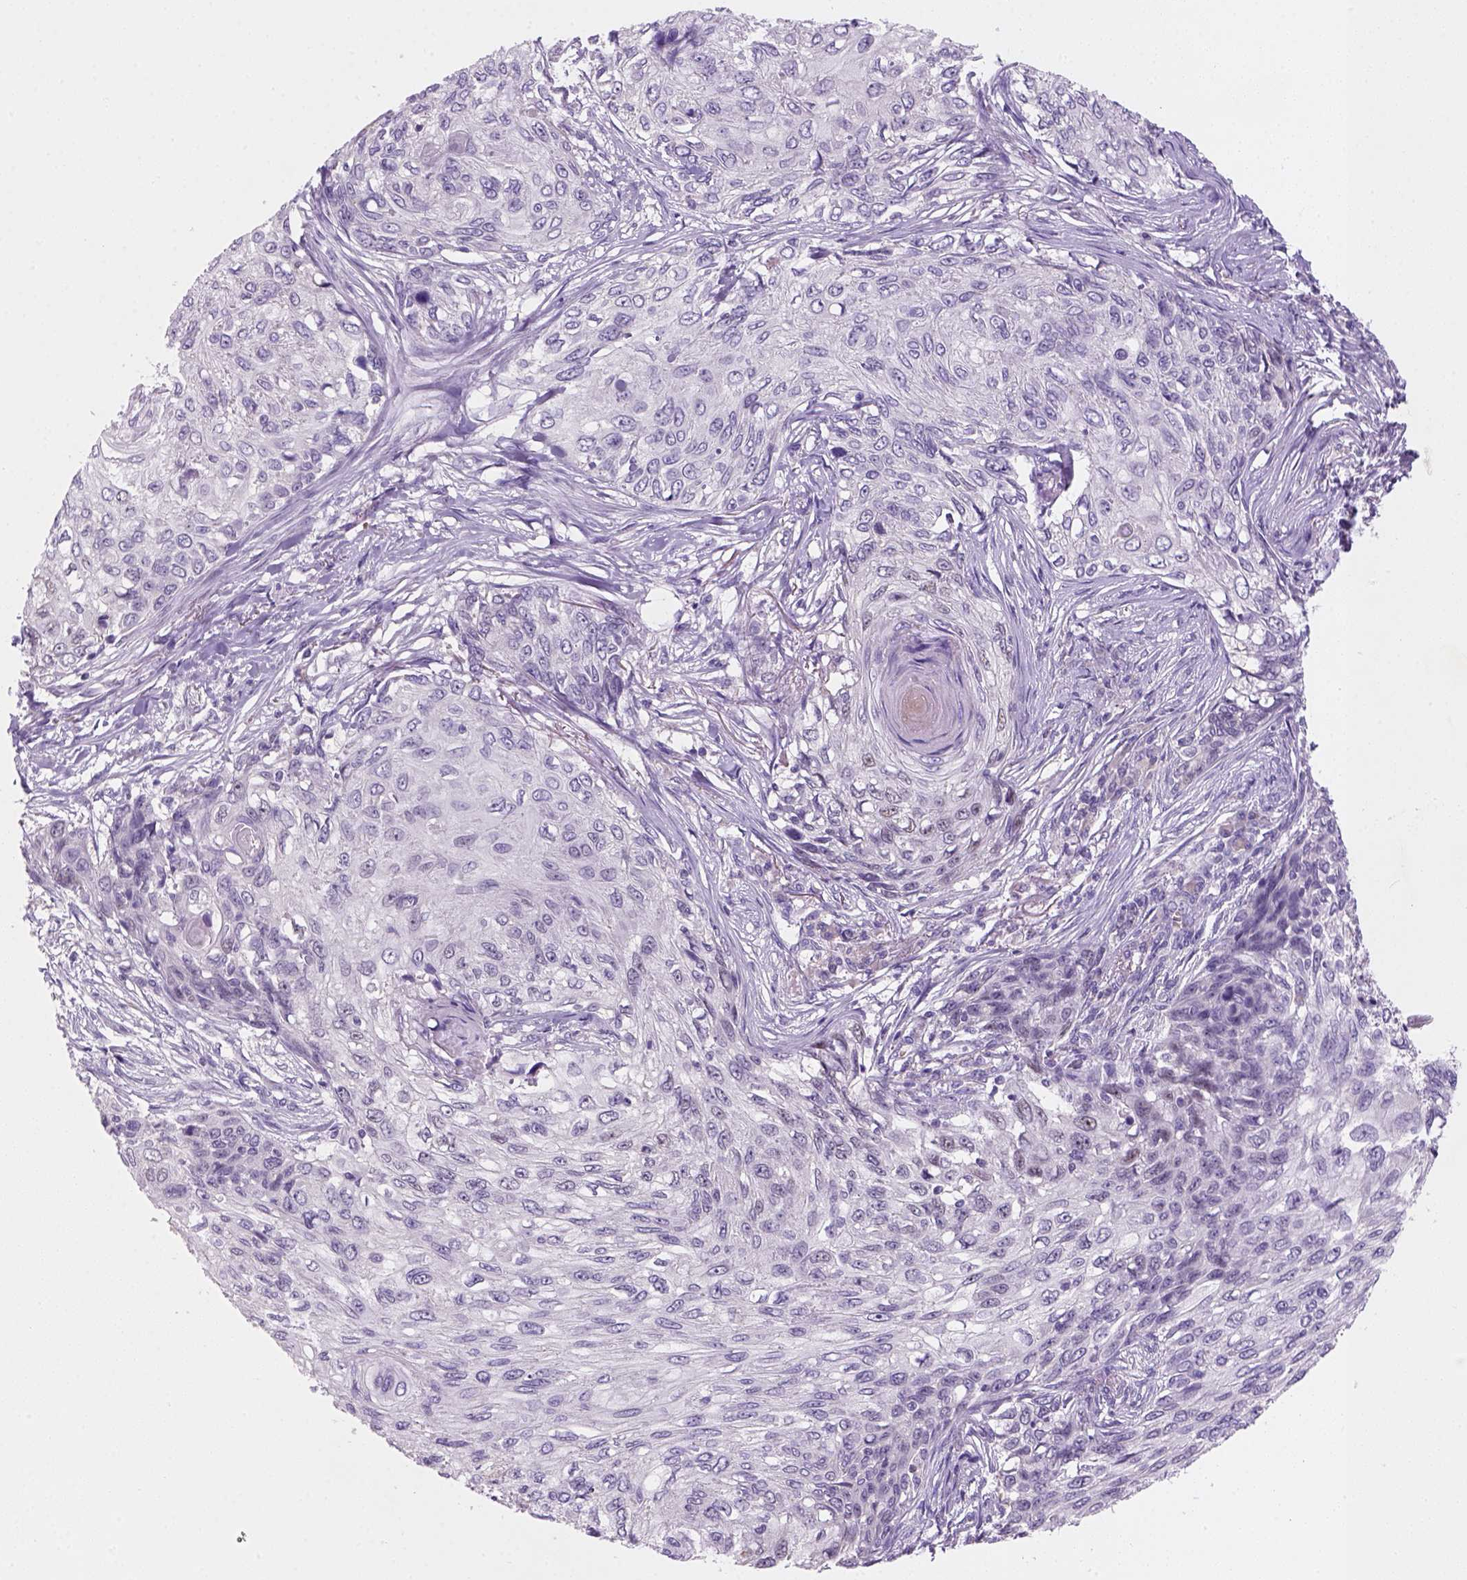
{"staining": {"intensity": "negative", "quantity": "none", "location": "none"}, "tissue": "skin cancer", "cell_type": "Tumor cells", "image_type": "cancer", "snomed": [{"axis": "morphology", "description": "Squamous cell carcinoma, NOS"}, {"axis": "topography", "description": "Skin"}], "caption": "High magnification brightfield microscopy of skin cancer (squamous cell carcinoma) stained with DAB (brown) and counterstained with hematoxylin (blue): tumor cells show no significant expression.", "gene": "ZMAT4", "patient": {"sex": "male", "age": 92}}